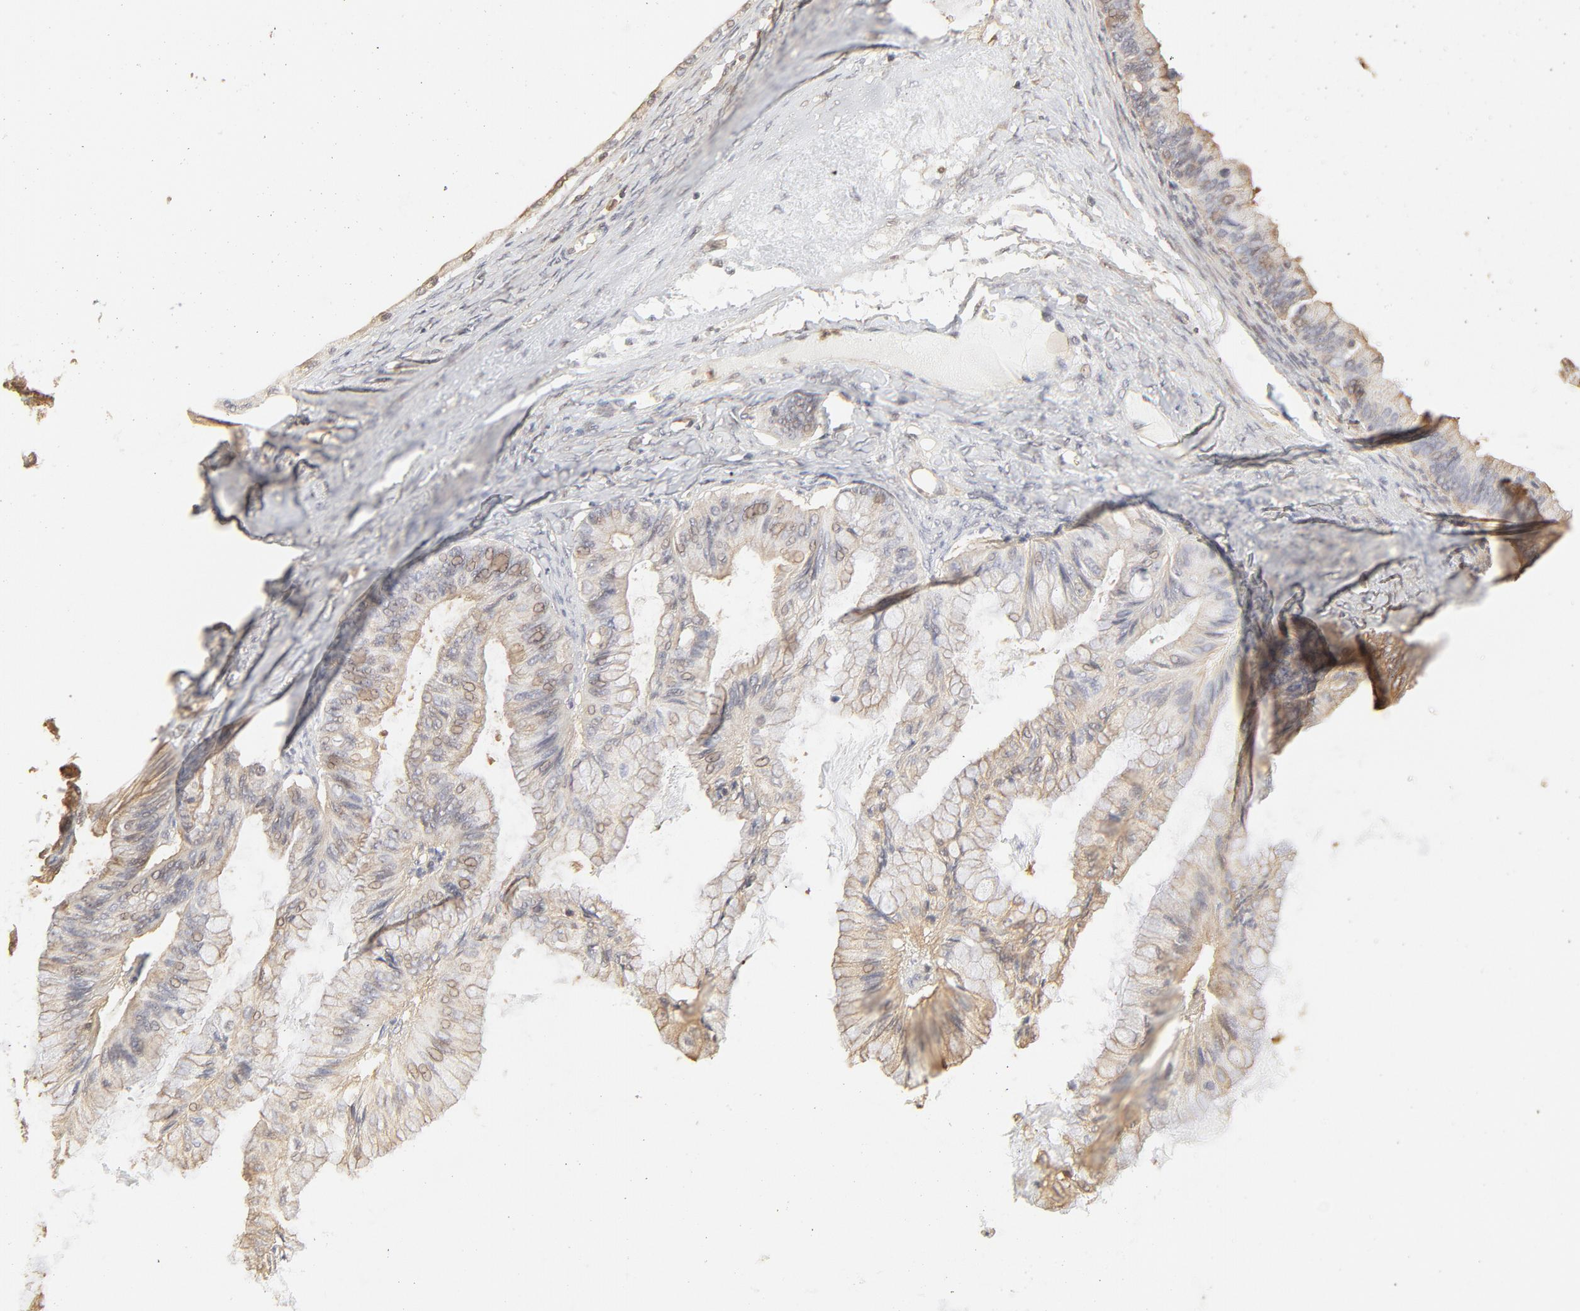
{"staining": {"intensity": "weak", "quantity": ">75%", "location": "cytoplasmic/membranous,nuclear"}, "tissue": "ovarian cancer", "cell_type": "Tumor cells", "image_type": "cancer", "snomed": [{"axis": "morphology", "description": "Cystadenocarcinoma, mucinous, NOS"}, {"axis": "topography", "description": "Ovary"}], "caption": "A histopathology image of mucinous cystadenocarcinoma (ovarian) stained for a protein displays weak cytoplasmic/membranous and nuclear brown staining in tumor cells.", "gene": "PPP2CA", "patient": {"sex": "female", "age": 57}}